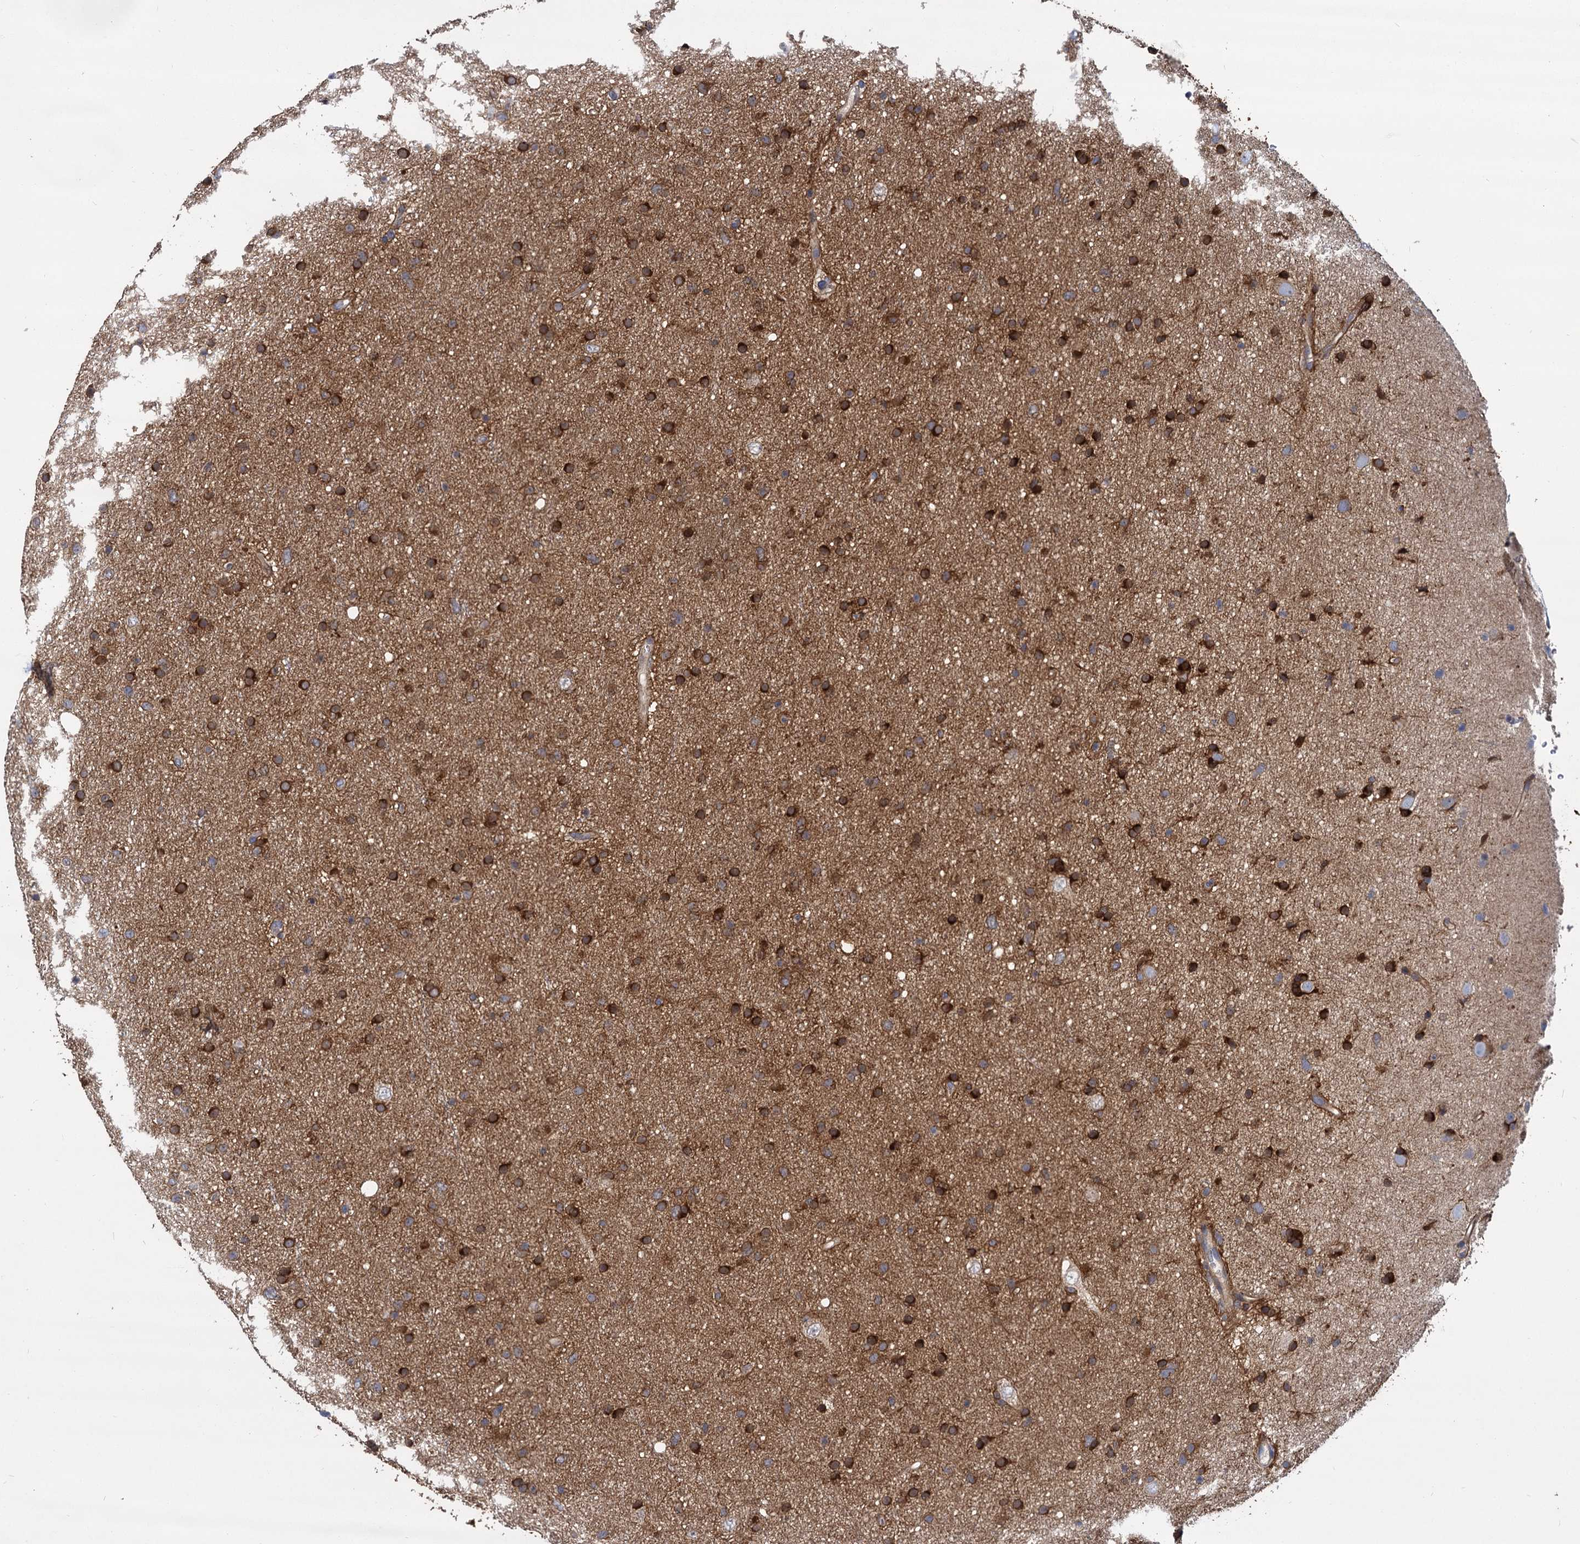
{"staining": {"intensity": "strong", "quantity": ">75%", "location": "cytoplasmic/membranous"}, "tissue": "glioma", "cell_type": "Tumor cells", "image_type": "cancer", "snomed": [{"axis": "morphology", "description": "Glioma, malignant, Low grade"}, {"axis": "topography", "description": "Cerebral cortex"}], "caption": "IHC image of neoplastic tissue: human glioma stained using immunohistochemistry (IHC) exhibits high levels of strong protein expression localized specifically in the cytoplasmic/membranous of tumor cells, appearing as a cytoplasmic/membranous brown color.", "gene": "GCLC", "patient": {"sex": "female", "age": 39}}